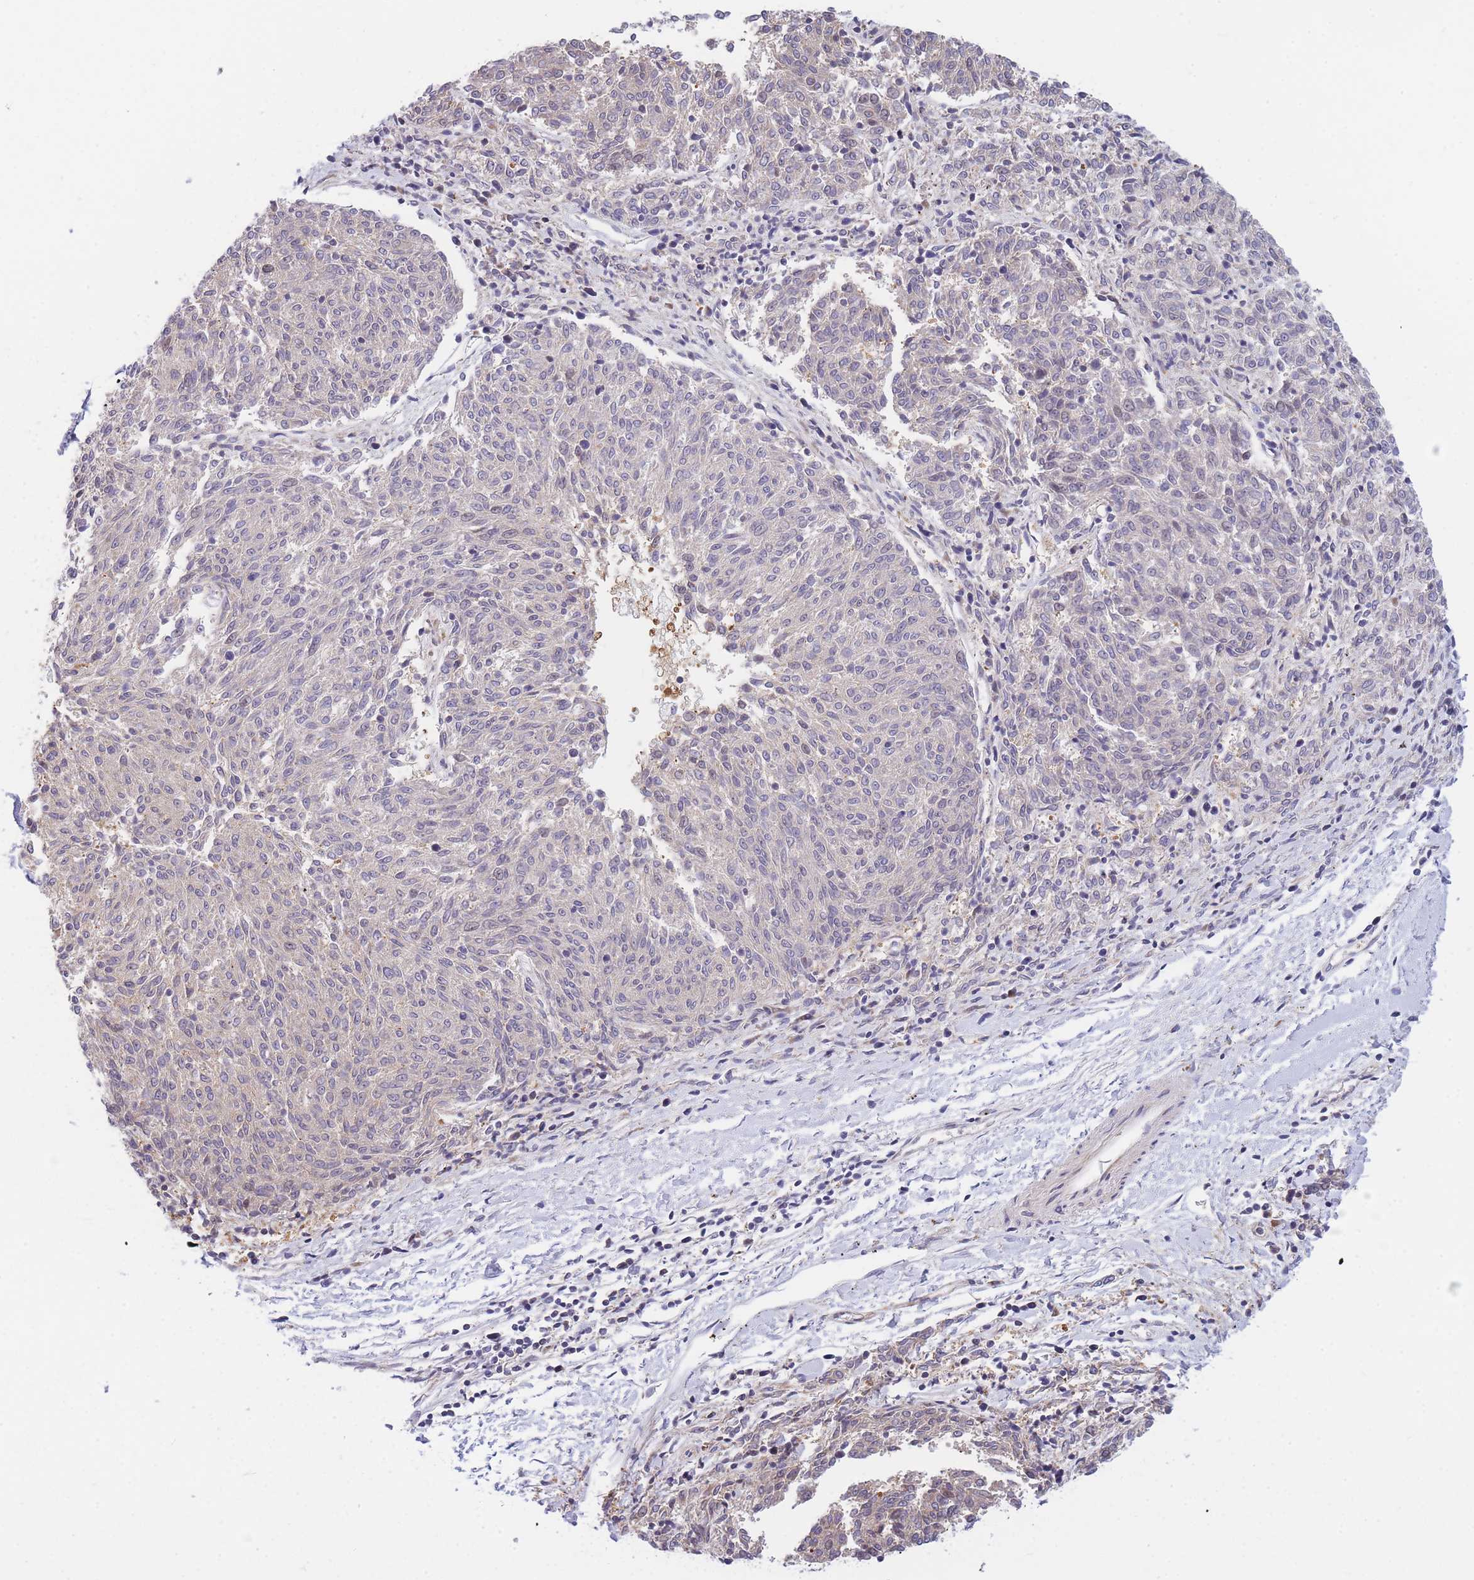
{"staining": {"intensity": "negative", "quantity": "none", "location": "none"}, "tissue": "melanoma", "cell_type": "Tumor cells", "image_type": "cancer", "snomed": [{"axis": "morphology", "description": "Malignant melanoma, NOS"}, {"axis": "topography", "description": "Skin"}], "caption": "Melanoma was stained to show a protein in brown. There is no significant staining in tumor cells.", "gene": "CRACD", "patient": {"sex": "female", "age": 72}}